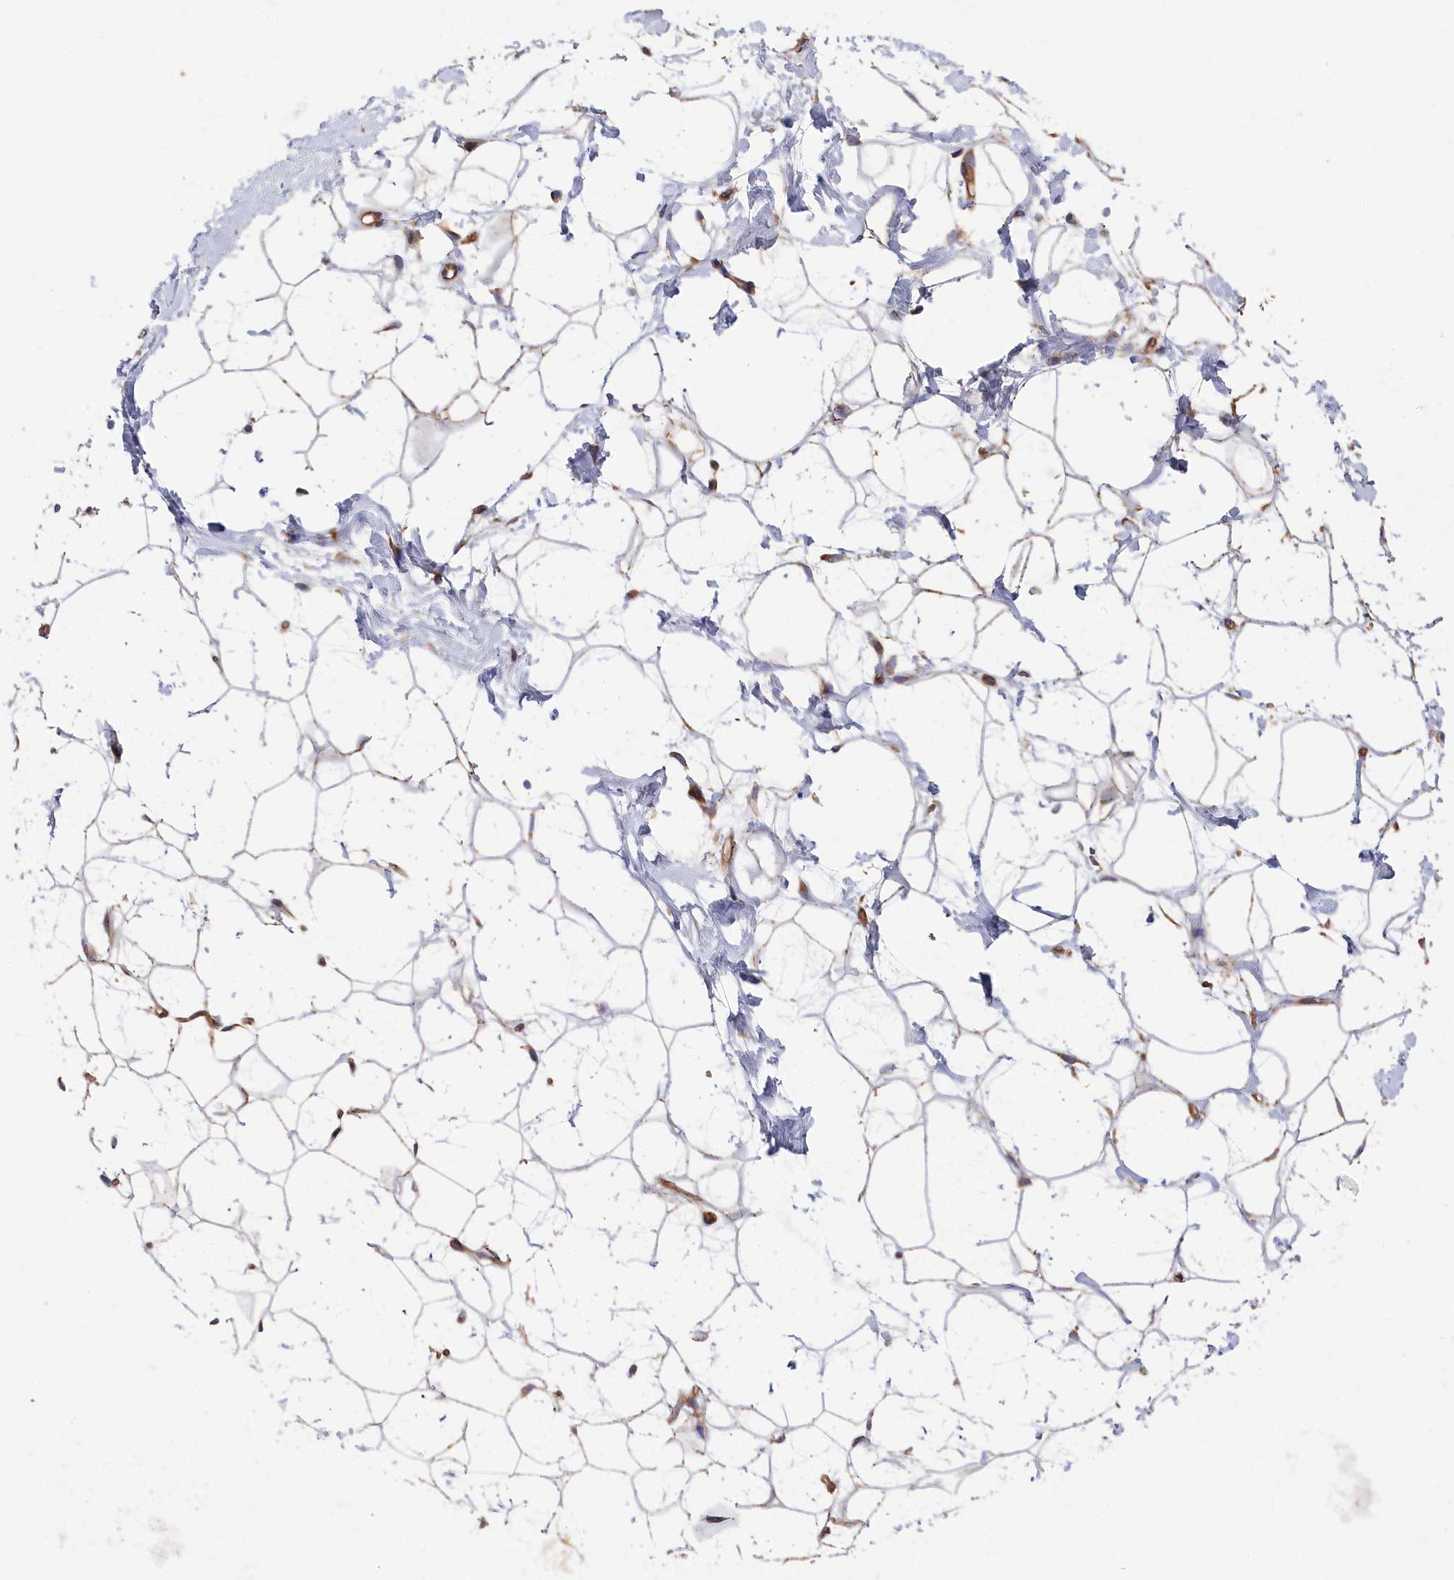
{"staining": {"intensity": "negative", "quantity": "none", "location": "none"}, "tissue": "adipose tissue", "cell_type": "Adipocytes", "image_type": "normal", "snomed": [{"axis": "morphology", "description": "Normal tissue, NOS"}, {"axis": "topography", "description": "Breast"}], "caption": "DAB immunohistochemical staining of normal adipose tissue displays no significant staining in adipocytes. (Brightfield microscopy of DAB immunohistochemistry (IHC) at high magnification).", "gene": "LDHD", "patient": {"sex": "female", "age": 26}}